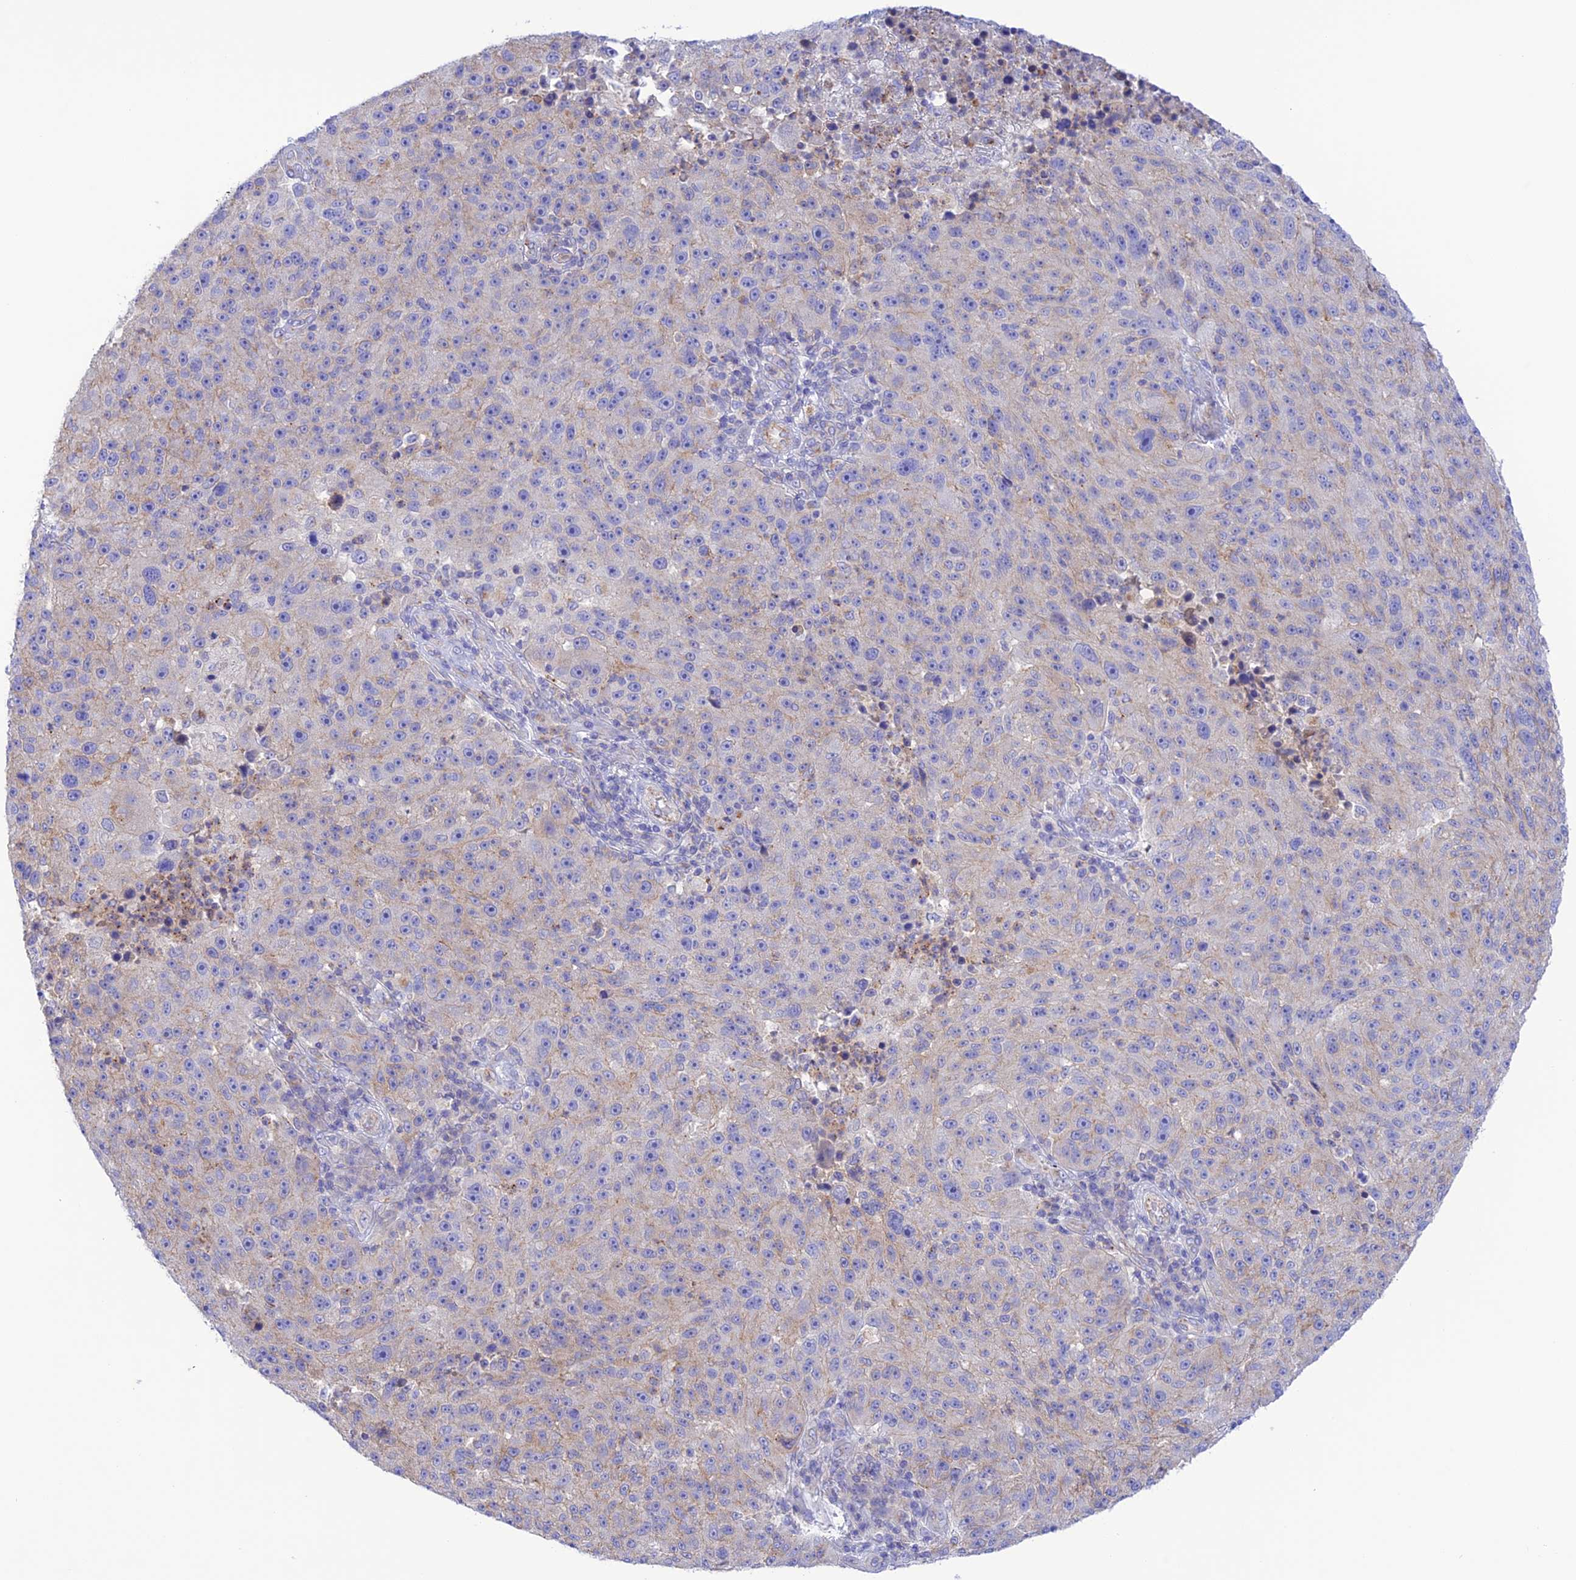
{"staining": {"intensity": "negative", "quantity": "none", "location": "none"}, "tissue": "melanoma", "cell_type": "Tumor cells", "image_type": "cancer", "snomed": [{"axis": "morphology", "description": "Malignant melanoma, NOS"}, {"axis": "topography", "description": "Skin"}], "caption": "Tumor cells show no significant staining in melanoma.", "gene": "CHSY3", "patient": {"sex": "male", "age": 53}}